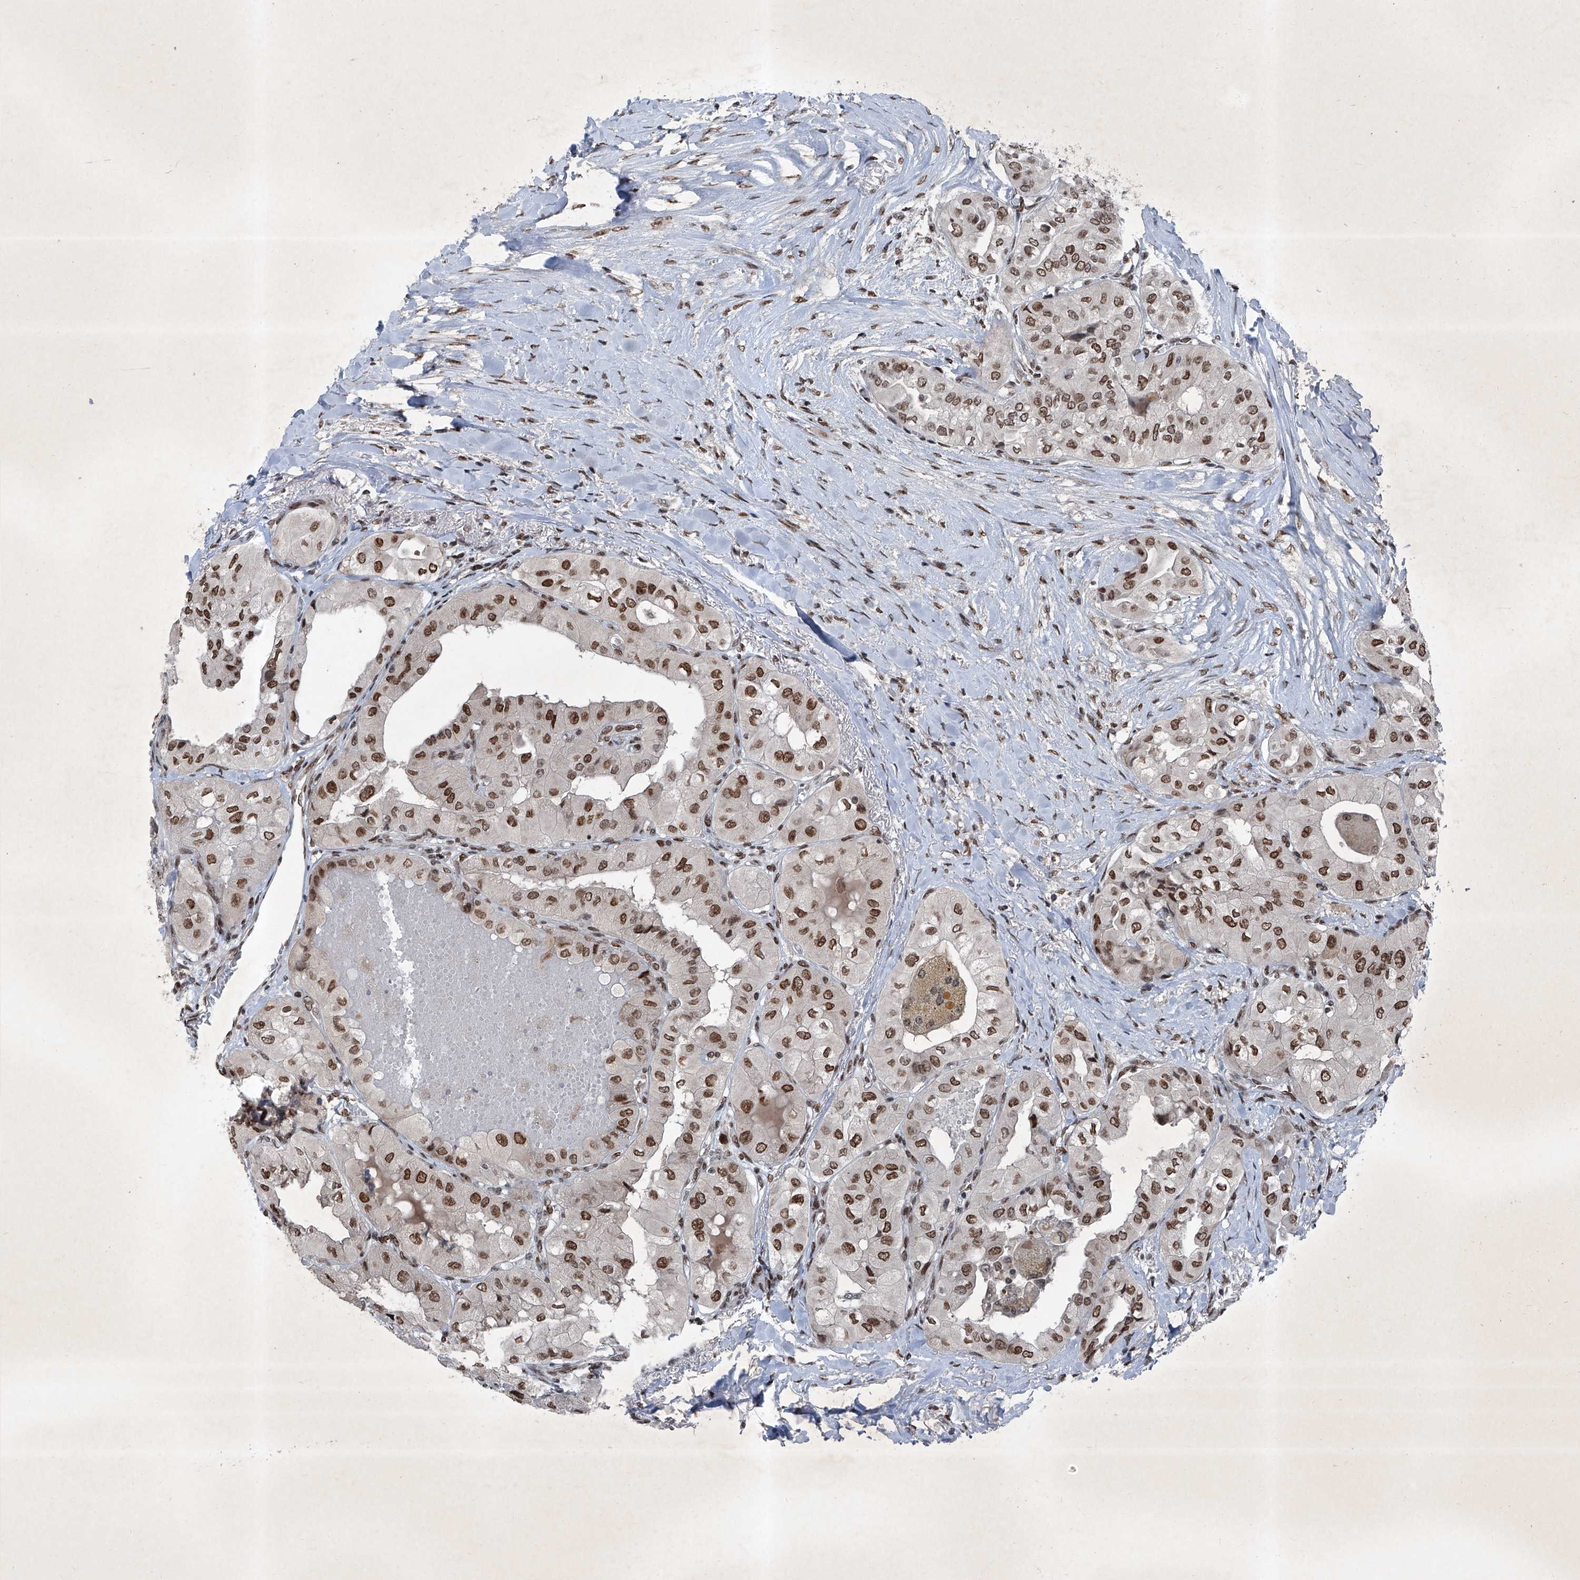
{"staining": {"intensity": "moderate", "quantity": ">75%", "location": "nuclear"}, "tissue": "thyroid cancer", "cell_type": "Tumor cells", "image_type": "cancer", "snomed": [{"axis": "morphology", "description": "Papillary adenocarcinoma, NOS"}, {"axis": "topography", "description": "Thyroid gland"}], "caption": "Moderate nuclear protein expression is appreciated in approximately >75% of tumor cells in thyroid cancer.", "gene": "BMI1", "patient": {"sex": "female", "age": 59}}